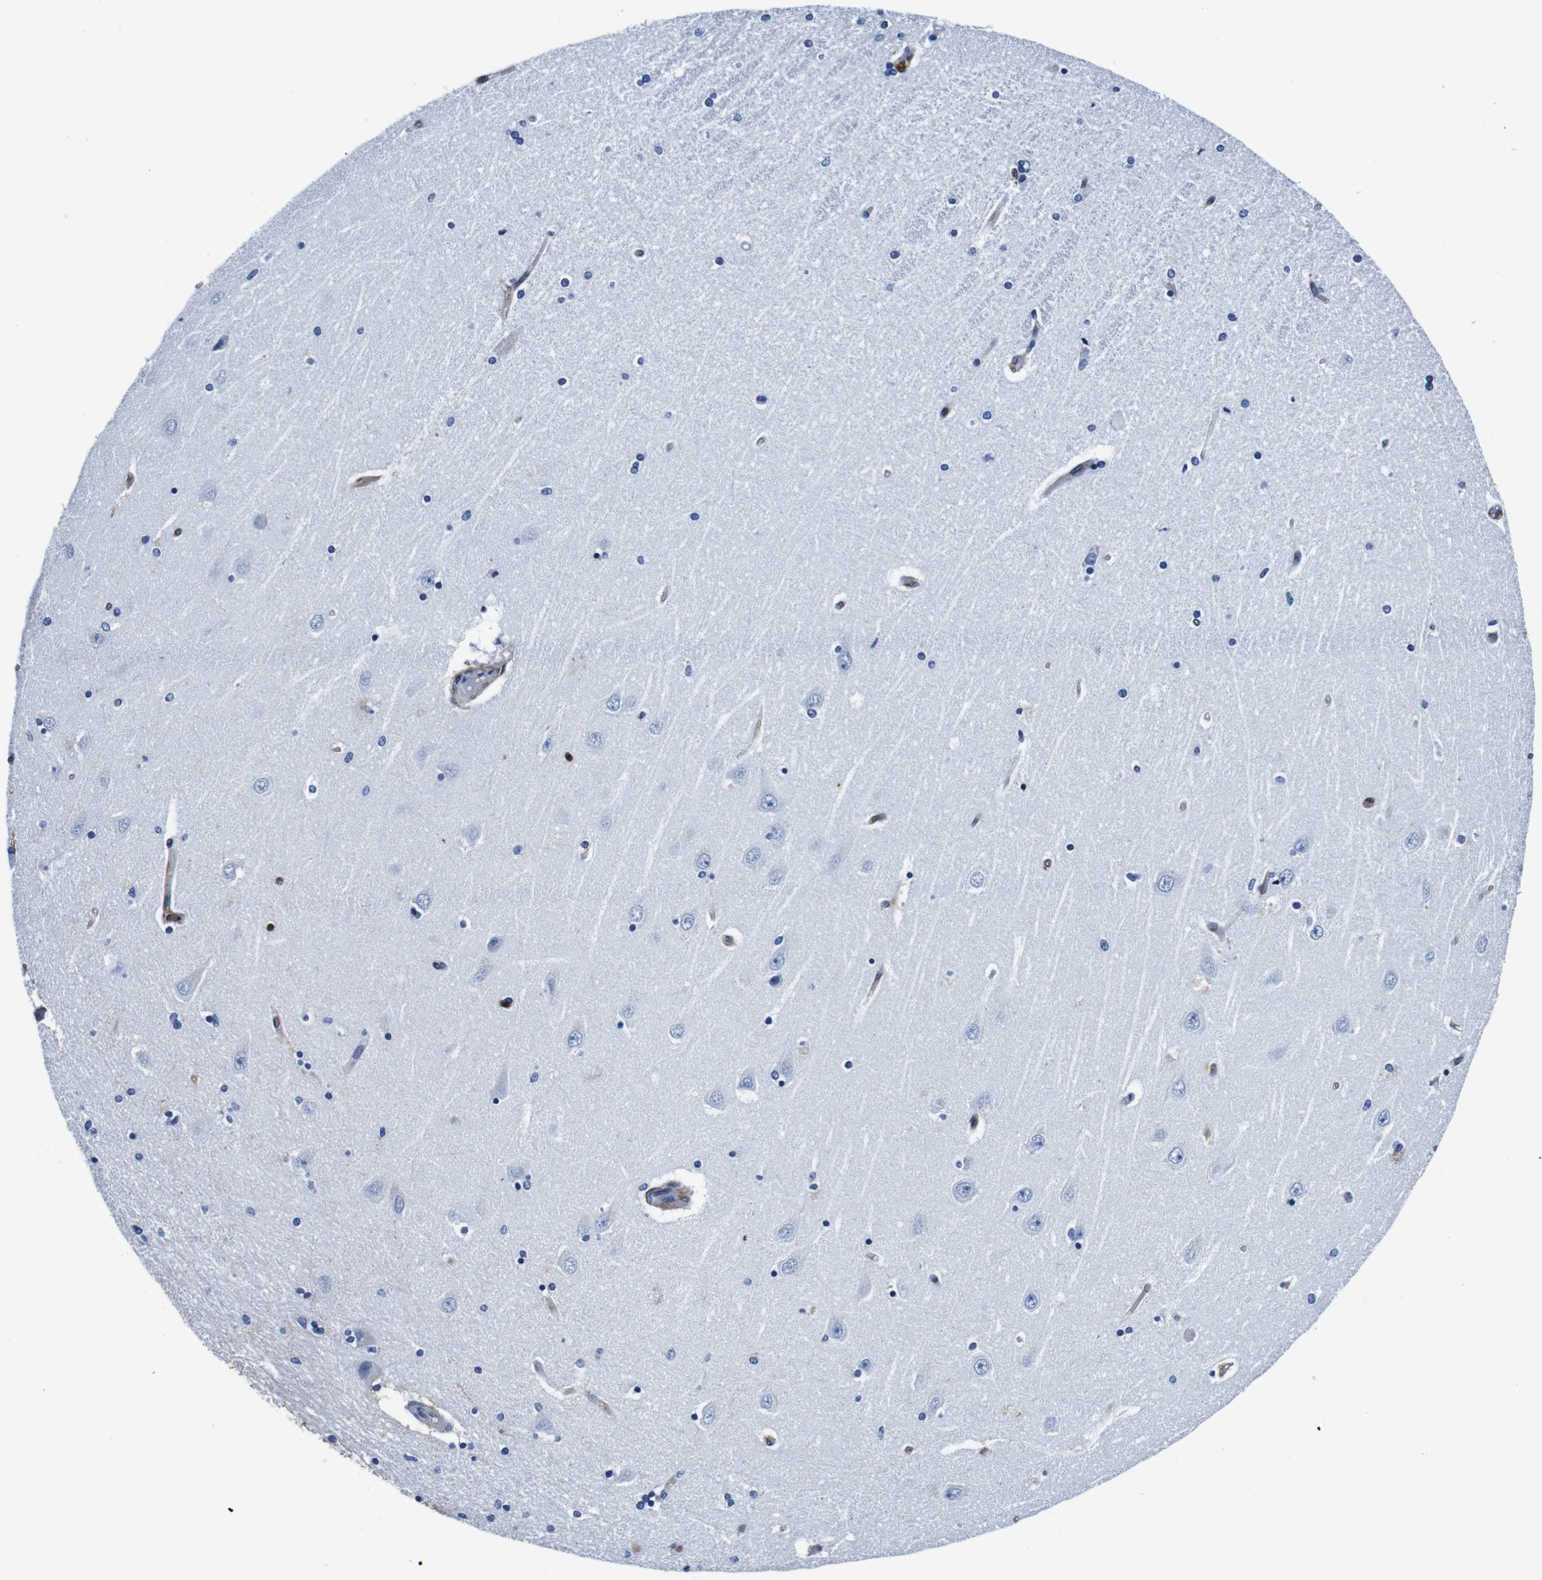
{"staining": {"intensity": "negative", "quantity": "none", "location": "none"}, "tissue": "hippocampus", "cell_type": "Glial cells", "image_type": "normal", "snomed": [{"axis": "morphology", "description": "Normal tissue, NOS"}, {"axis": "topography", "description": "Hippocampus"}], "caption": "DAB (3,3'-diaminobenzidine) immunohistochemical staining of normal hippocampus shows no significant positivity in glial cells.", "gene": "ANXA1", "patient": {"sex": "female", "age": 54}}